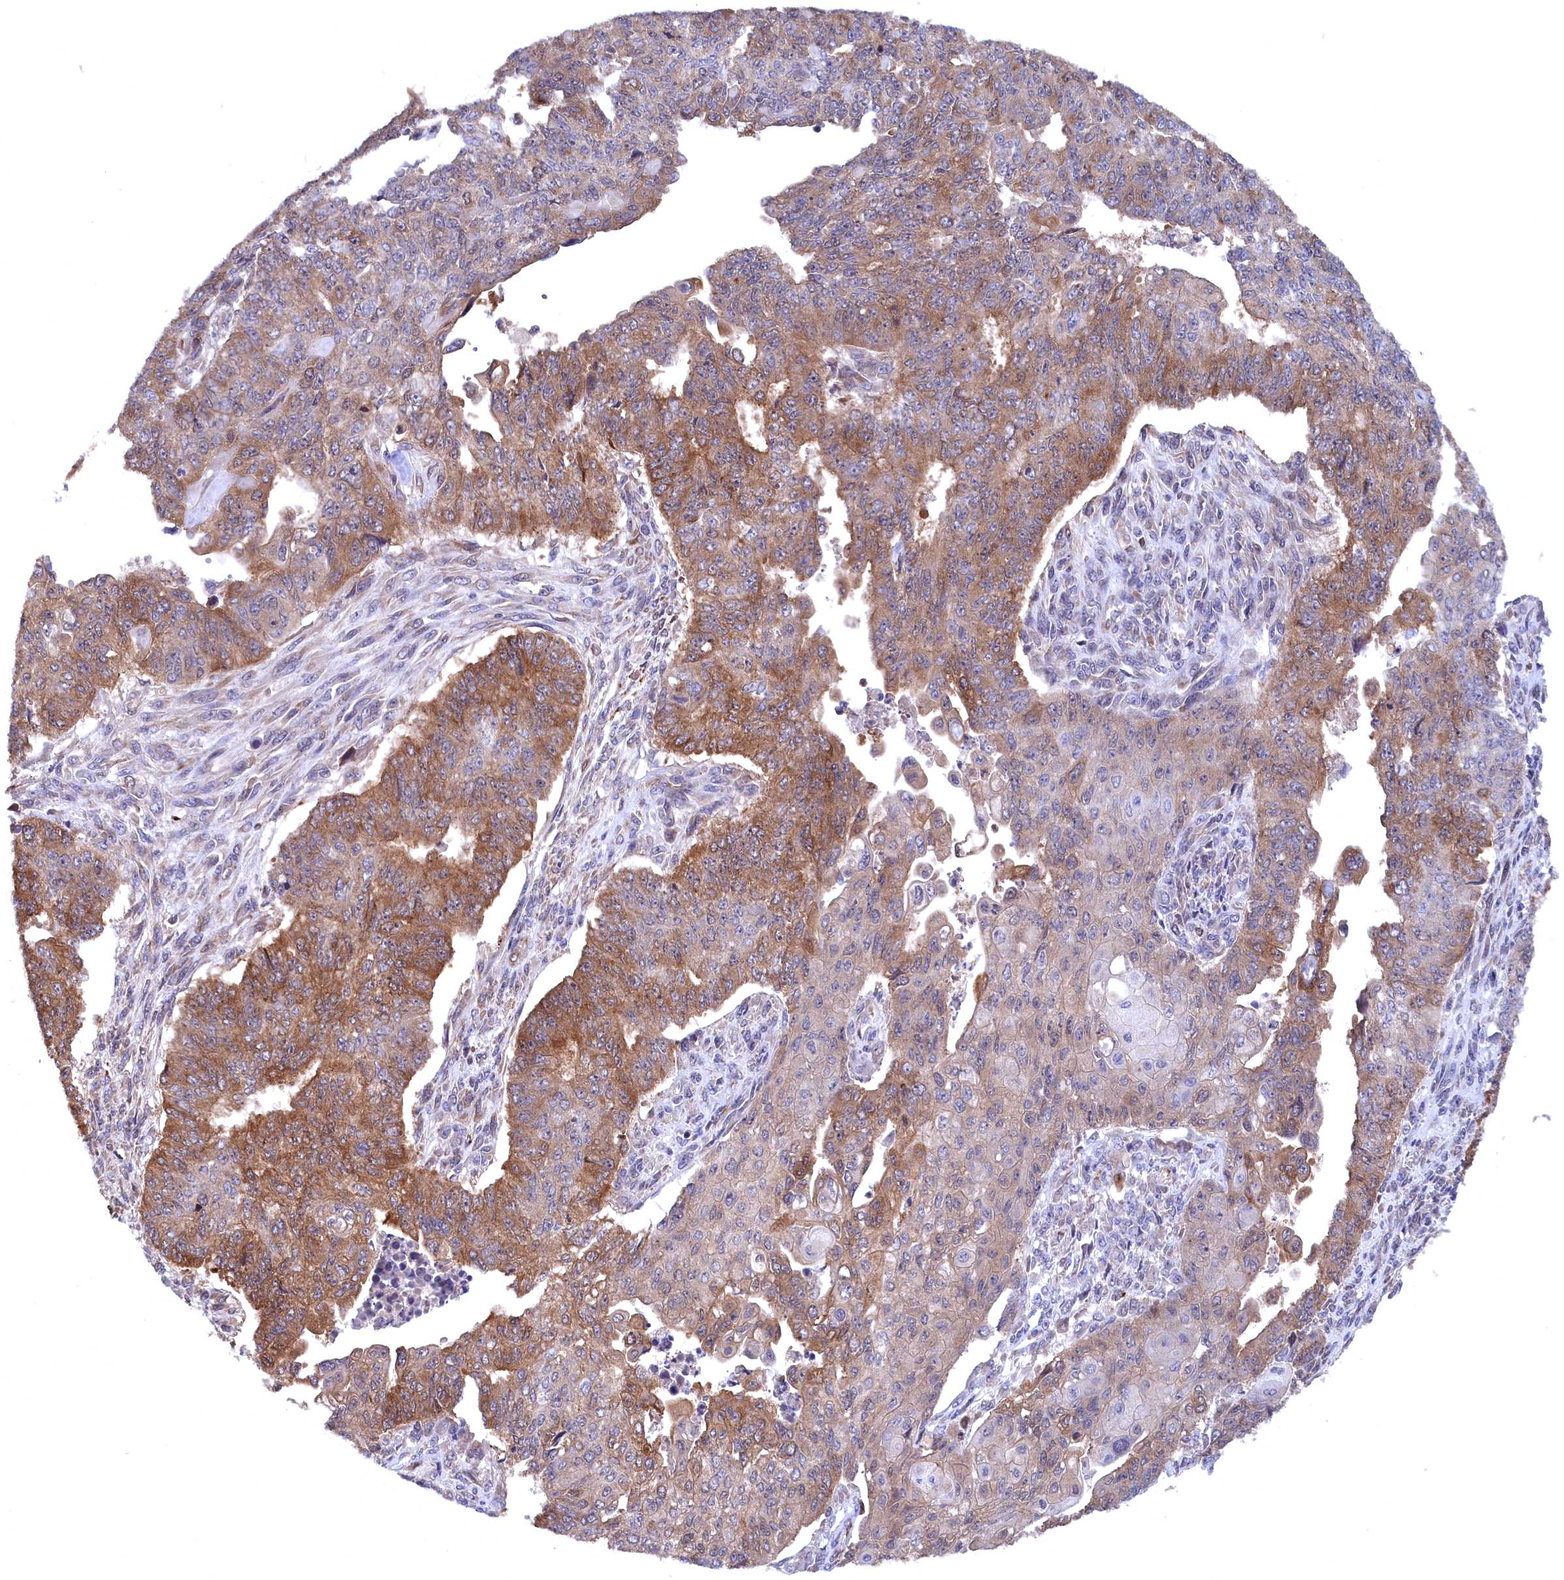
{"staining": {"intensity": "moderate", "quantity": "25%-75%", "location": "cytoplasmic/membranous"}, "tissue": "endometrial cancer", "cell_type": "Tumor cells", "image_type": "cancer", "snomed": [{"axis": "morphology", "description": "Adenocarcinoma, NOS"}, {"axis": "topography", "description": "Endometrium"}], "caption": "Immunohistochemistry (IHC) photomicrograph of neoplastic tissue: human adenocarcinoma (endometrial) stained using immunohistochemistry demonstrates medium levels of moderate protein expression localized specifically in the cytoplasmic/membranous of tumor cells, appearing as a cytoplasmic/membranous brown color.", "gene": "JPT2", "patient": {"sex": "female", "age": 32}}